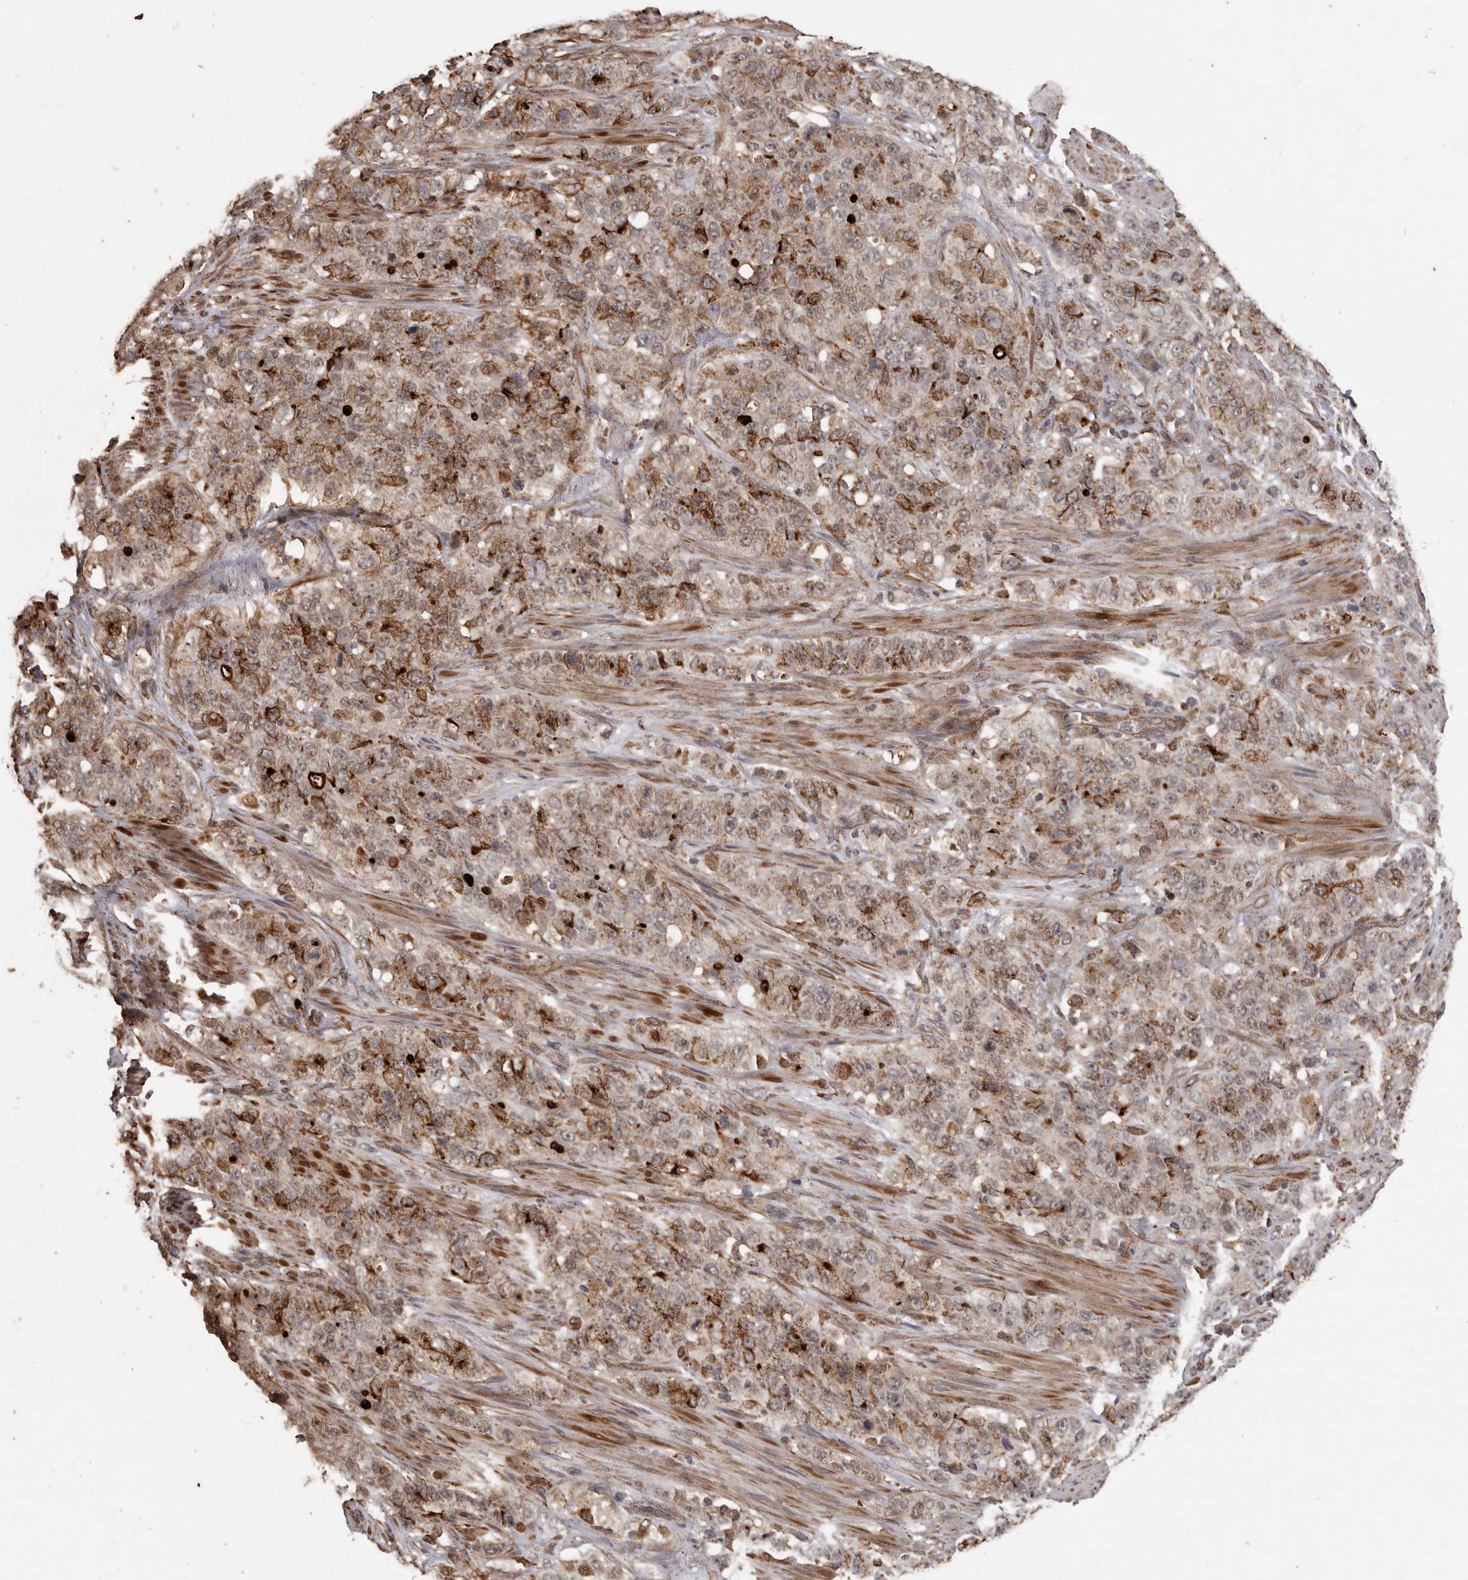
{"staining": {"intensity": "moderate", "quantity": ">75%", "location": "cytoplasmic/membranous"}, "tissue": "stomach cancer", "cell_type": "Tumor cells", "image_type": "cancer", "snomed": [{"axis": "morphology", "description": "Adenocarcinoma, NOS"}, {"axis": "topography", "description": "Stomach"}], "caption": "Immunohistochemical staining of stomach cancer (adenocarcinoma) shows medium levels of moderate cytoplasmic/membranous positivity in about >75% of tumor cells. The protein is shown in brown color, while the nuclei are stained blue.", "gene": "BRAT1", "patient": {"sex": "male", "age": 48}}